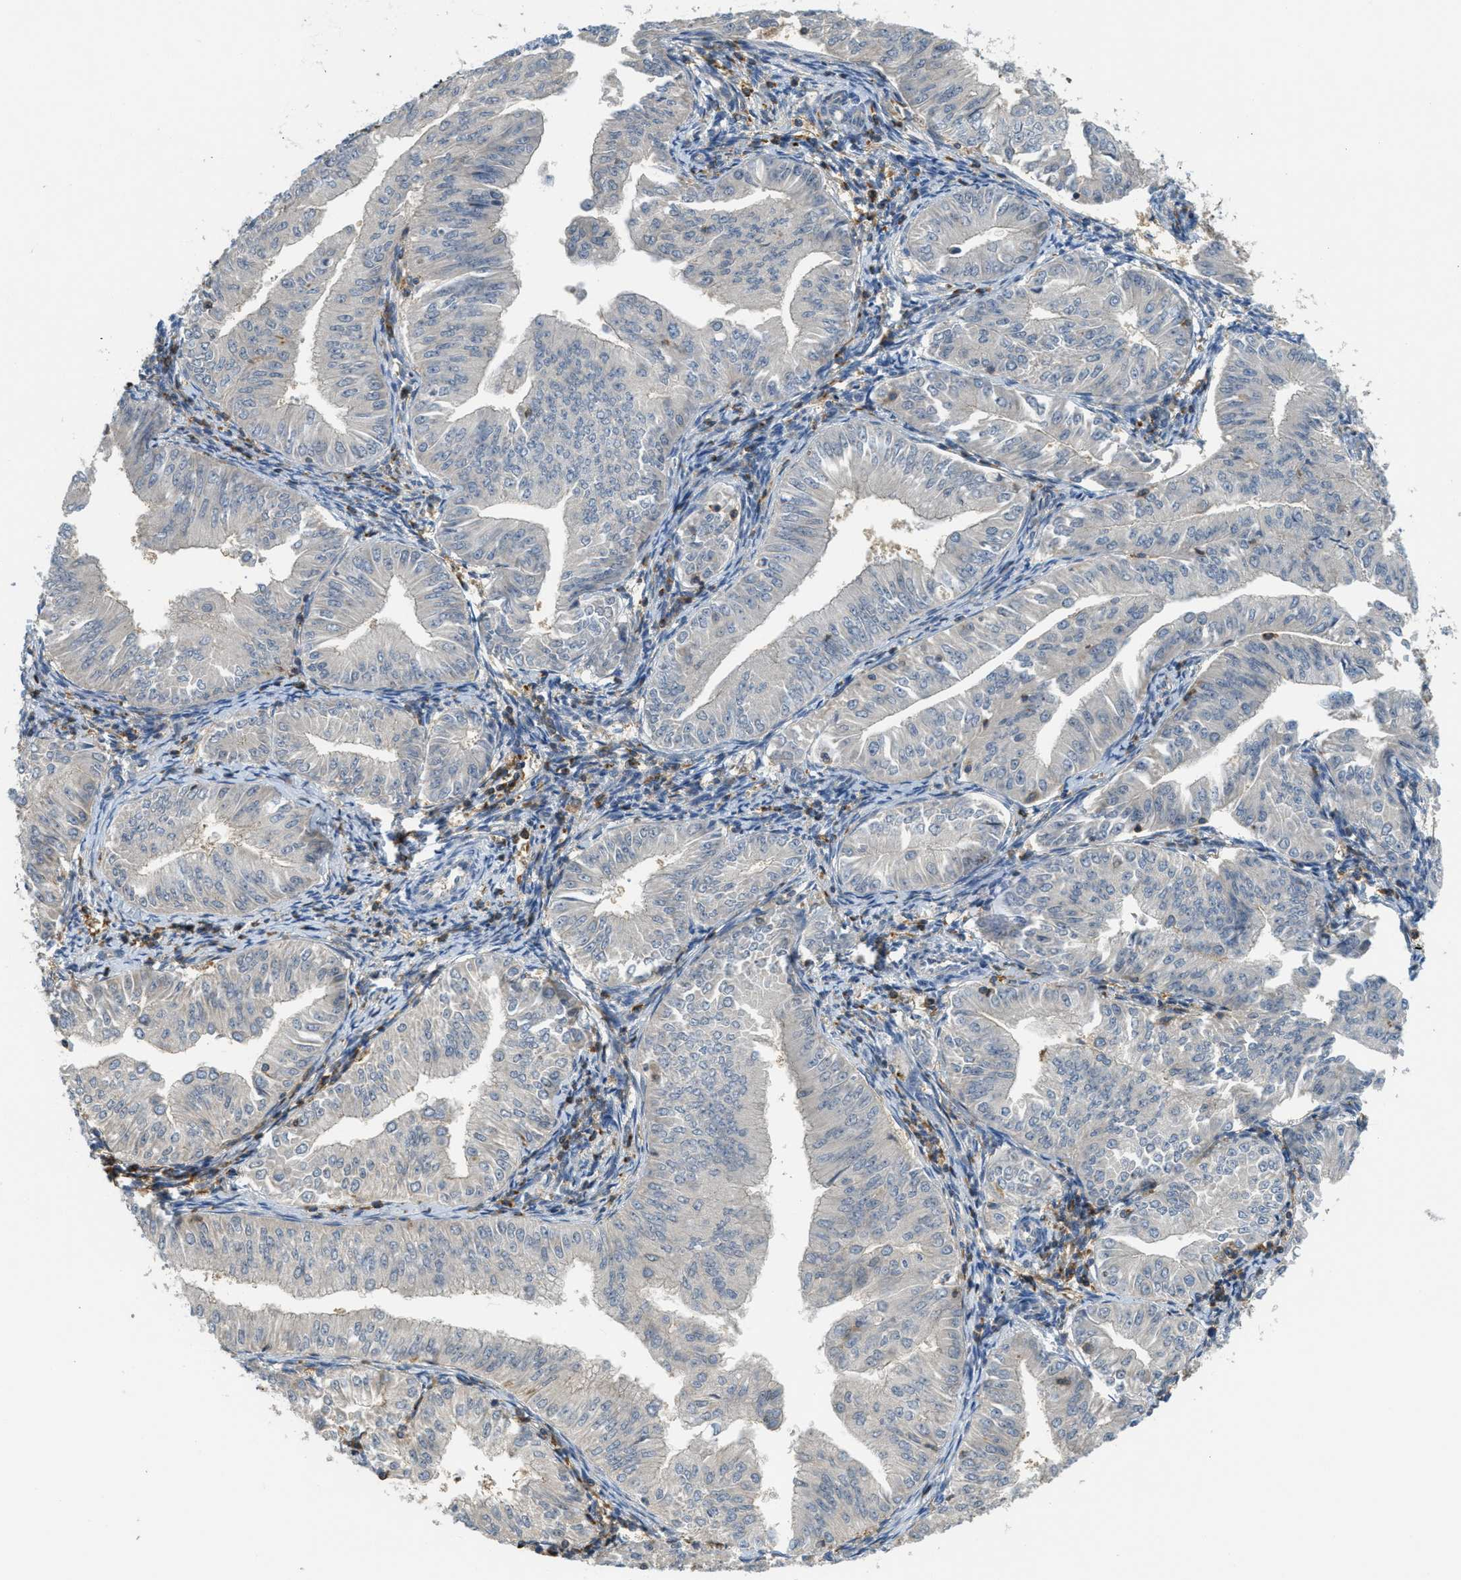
{"staining": {"intensity": "negative", "quantity": "none", "location": "none"}, "tissue": "endometrial cancer", "cell_type": "Tumor cells", "image_type": "cancer", "snomed": [{"axis": "morphology", "description": "Normal tissue, NOS"}, {"axis": "morphology", "description": "Adenocarcinoma, NOS"}, {"axis": "topography", "description": "Endometrium"}], "caption": "DAB immunohistochemical staining of adenocarcinoma (endometrial) demonstrates no significant positivity in tumor cells. (DAB (3,3'-diaminobenzidine) IHC, high magnification).", "gene": "GRIK2", "patient": {"sex": "female", "age": 53}}